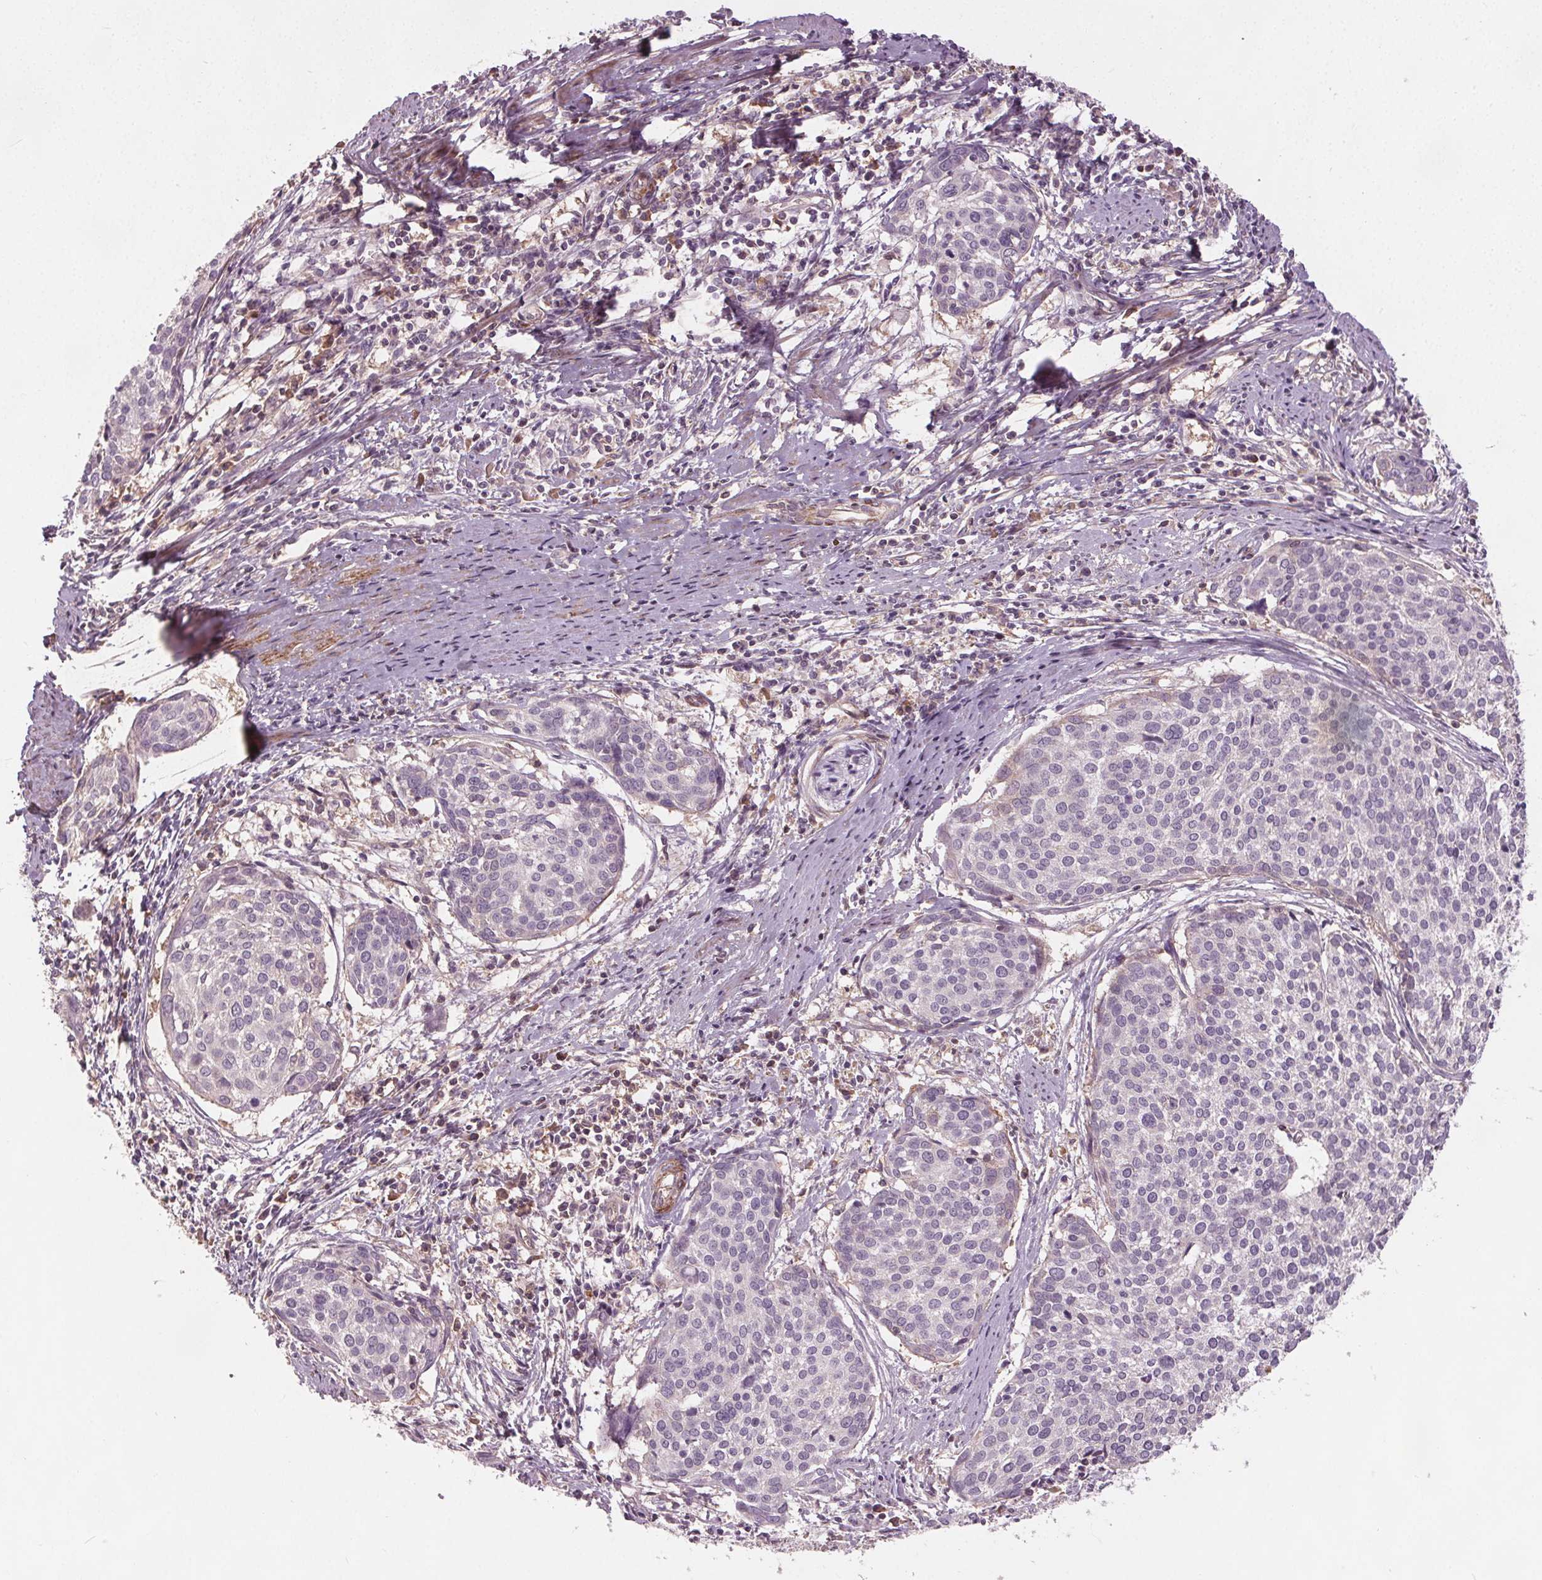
{"staining": {"intensity": "negative", "quantity": "none", "location": "none"}, "tissue": "cervical cancer", "cell_type": "Tumor cells", "image_type": "cancer", "snomed": [{"axis": "morphology", "description": "Squamous cell carcinoma, NOS"}, {"axis": "topography", "description": "Cervix"}], "caption": "The immunohistochemistry micrograph has no significant positivity in tumor cells of cervical cancer tissue.", "gene": "PDGFD", "patient": {"sex": "female", "age": 39}}